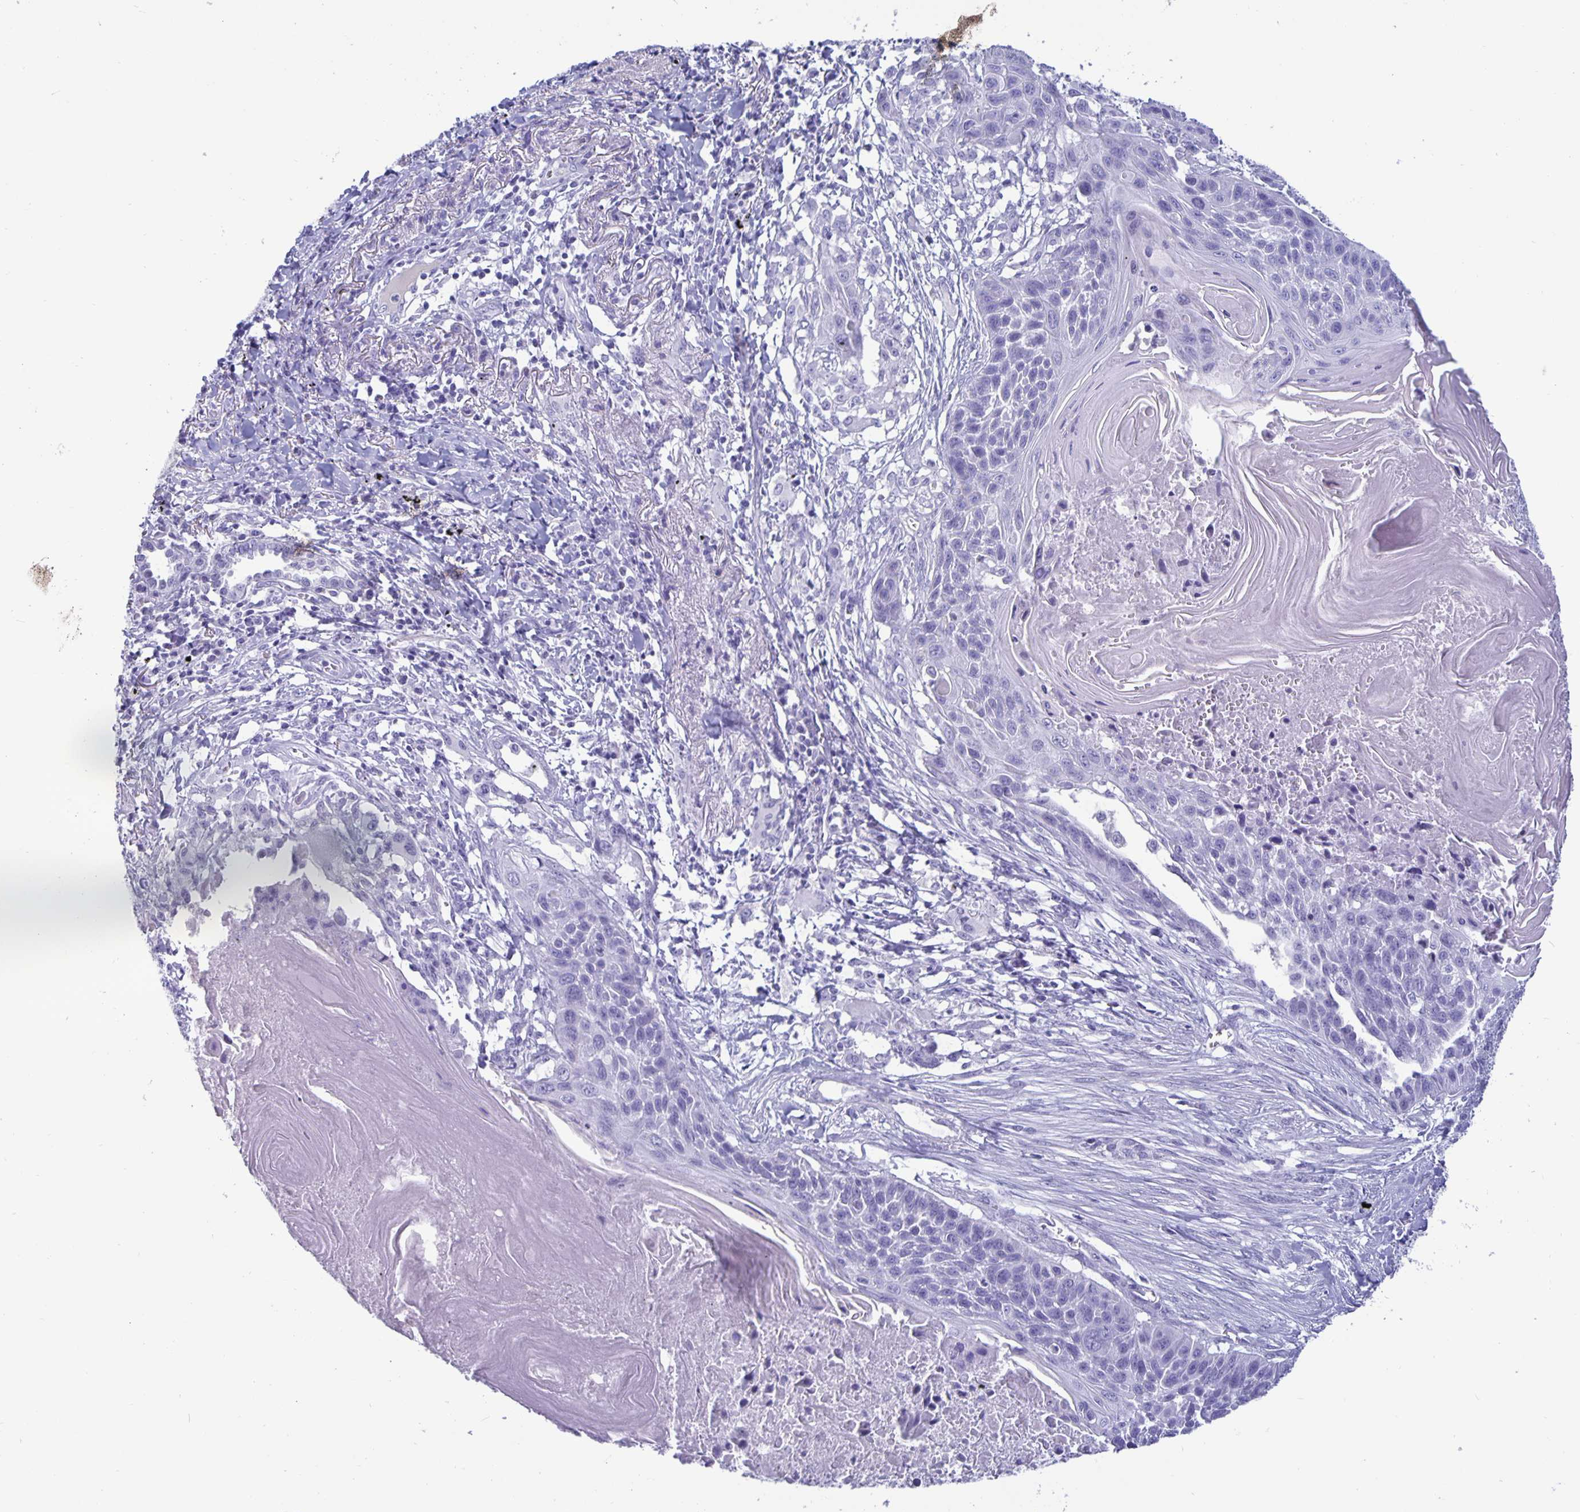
{"staining": {"intensity": "negative", "quantity": "none", "location": "none"}, "tissue": "lung cancer", "cell_type": "Tumor cells", "image_type": "cancer", "snomed": [{"axis": "morphology", "description": "Squamous cell carcinoma, NOS"}, {"axis": "topography", "description": "Lung"}], "caption": "IHC photomicrograph of neoplastic tissue: human lung cancer stained with DAB (3,3'-diaminobenzidine) reveals no significant protein expression in tumor cells.", "gene": "BPIFA3", "patient": {"sex": "male", "age": 78}}